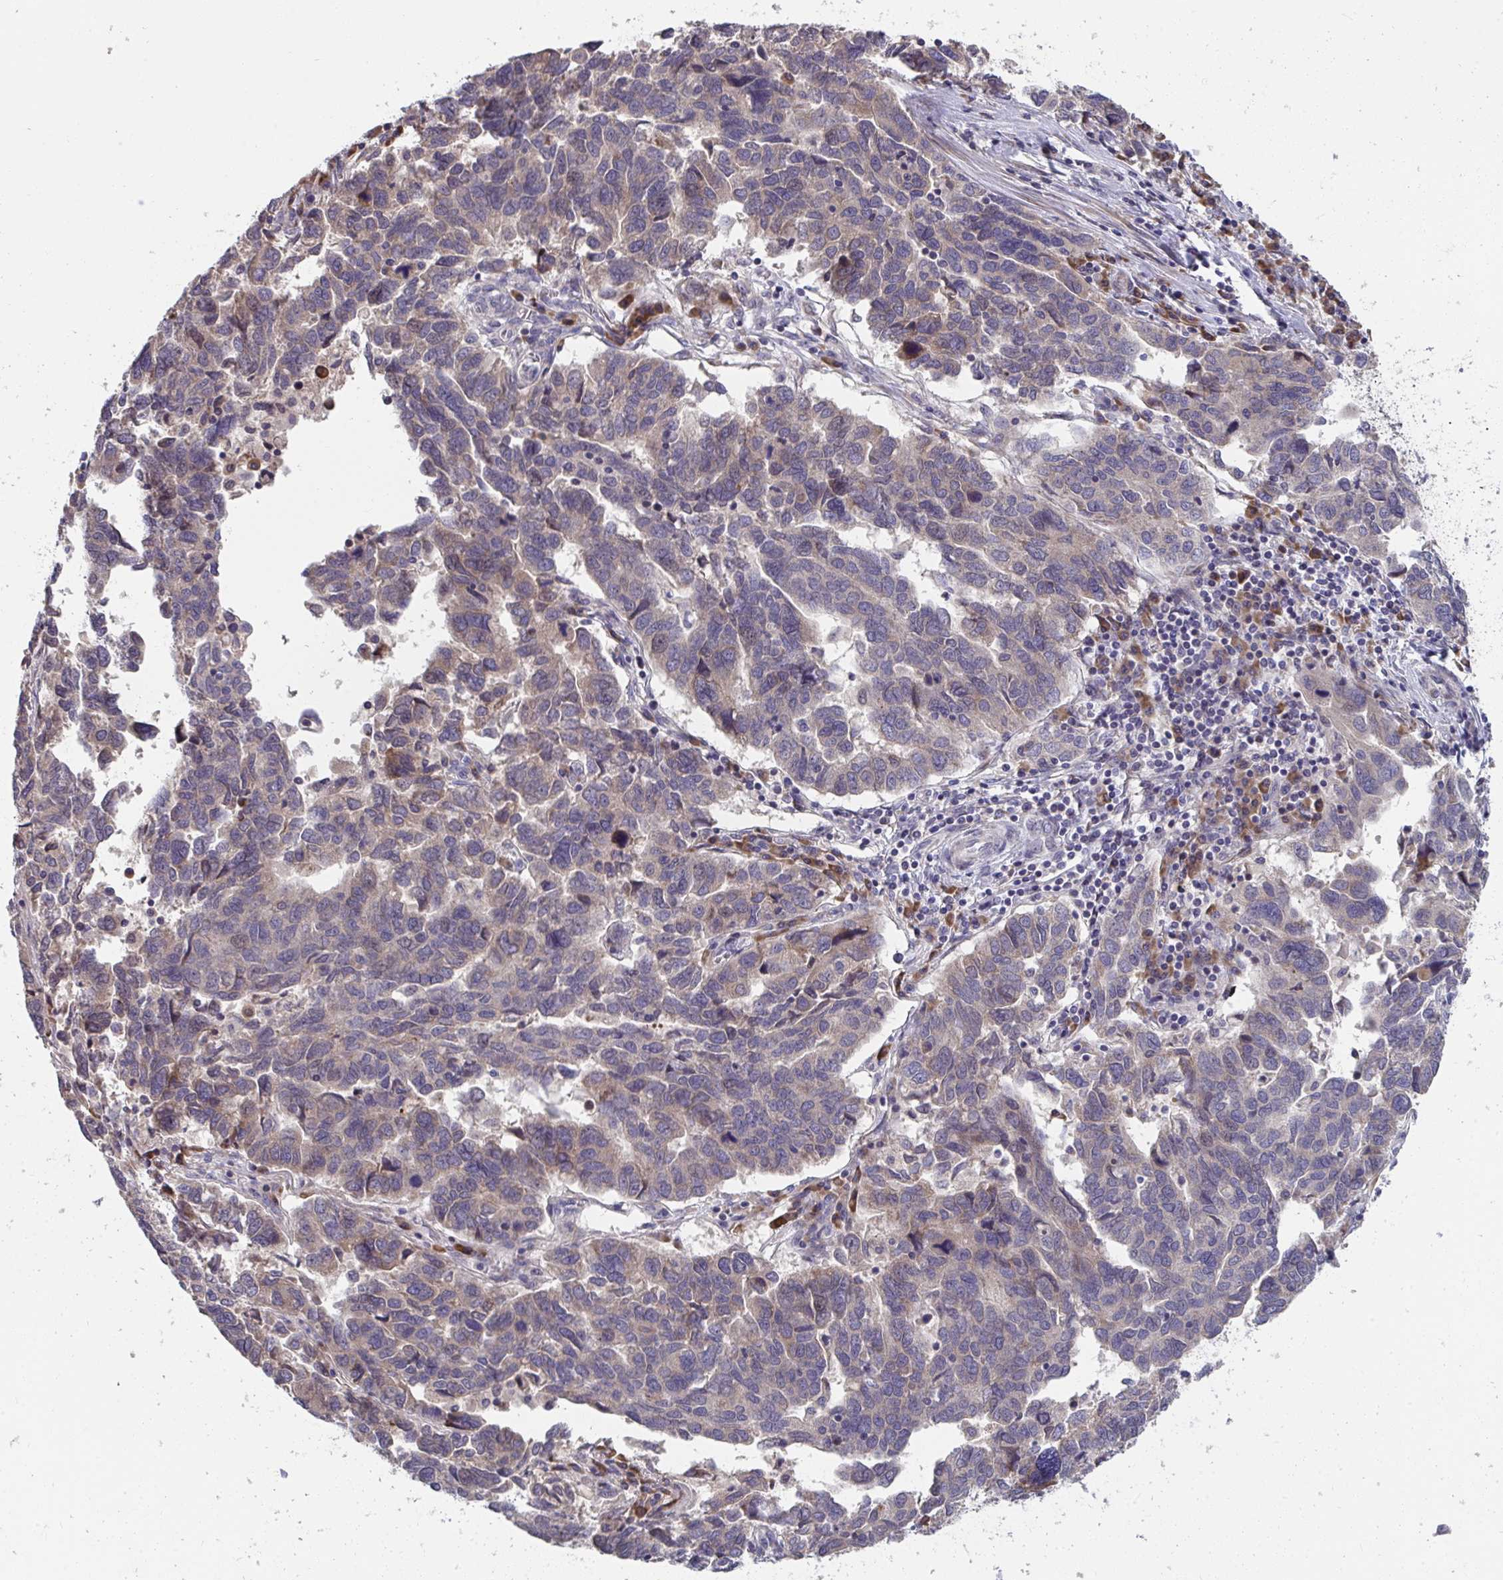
{"staining": {"intensity": "moderate", "quantity": ">75%", "location": "cytoplasmic/membranous"}, "tissue": "ovarian cancer", "cell_type": "Tumor cells", "image_type": "cancer", "snomed": [{"axis": "morphology", "description": "Cystadenocarcinoma, serous, NOS"}, {"axis": "topography", "description": "Ovary"}], "caption": "This micrograph demonstrates immunohistochemistry (IHC) staining of ovarian cancer, with medium moderate cytoplasmic/membranous expression in approximately >75% of tumor cells.", "gene": "SUSD4", "patient": {"sex": "female", "age": 64}}